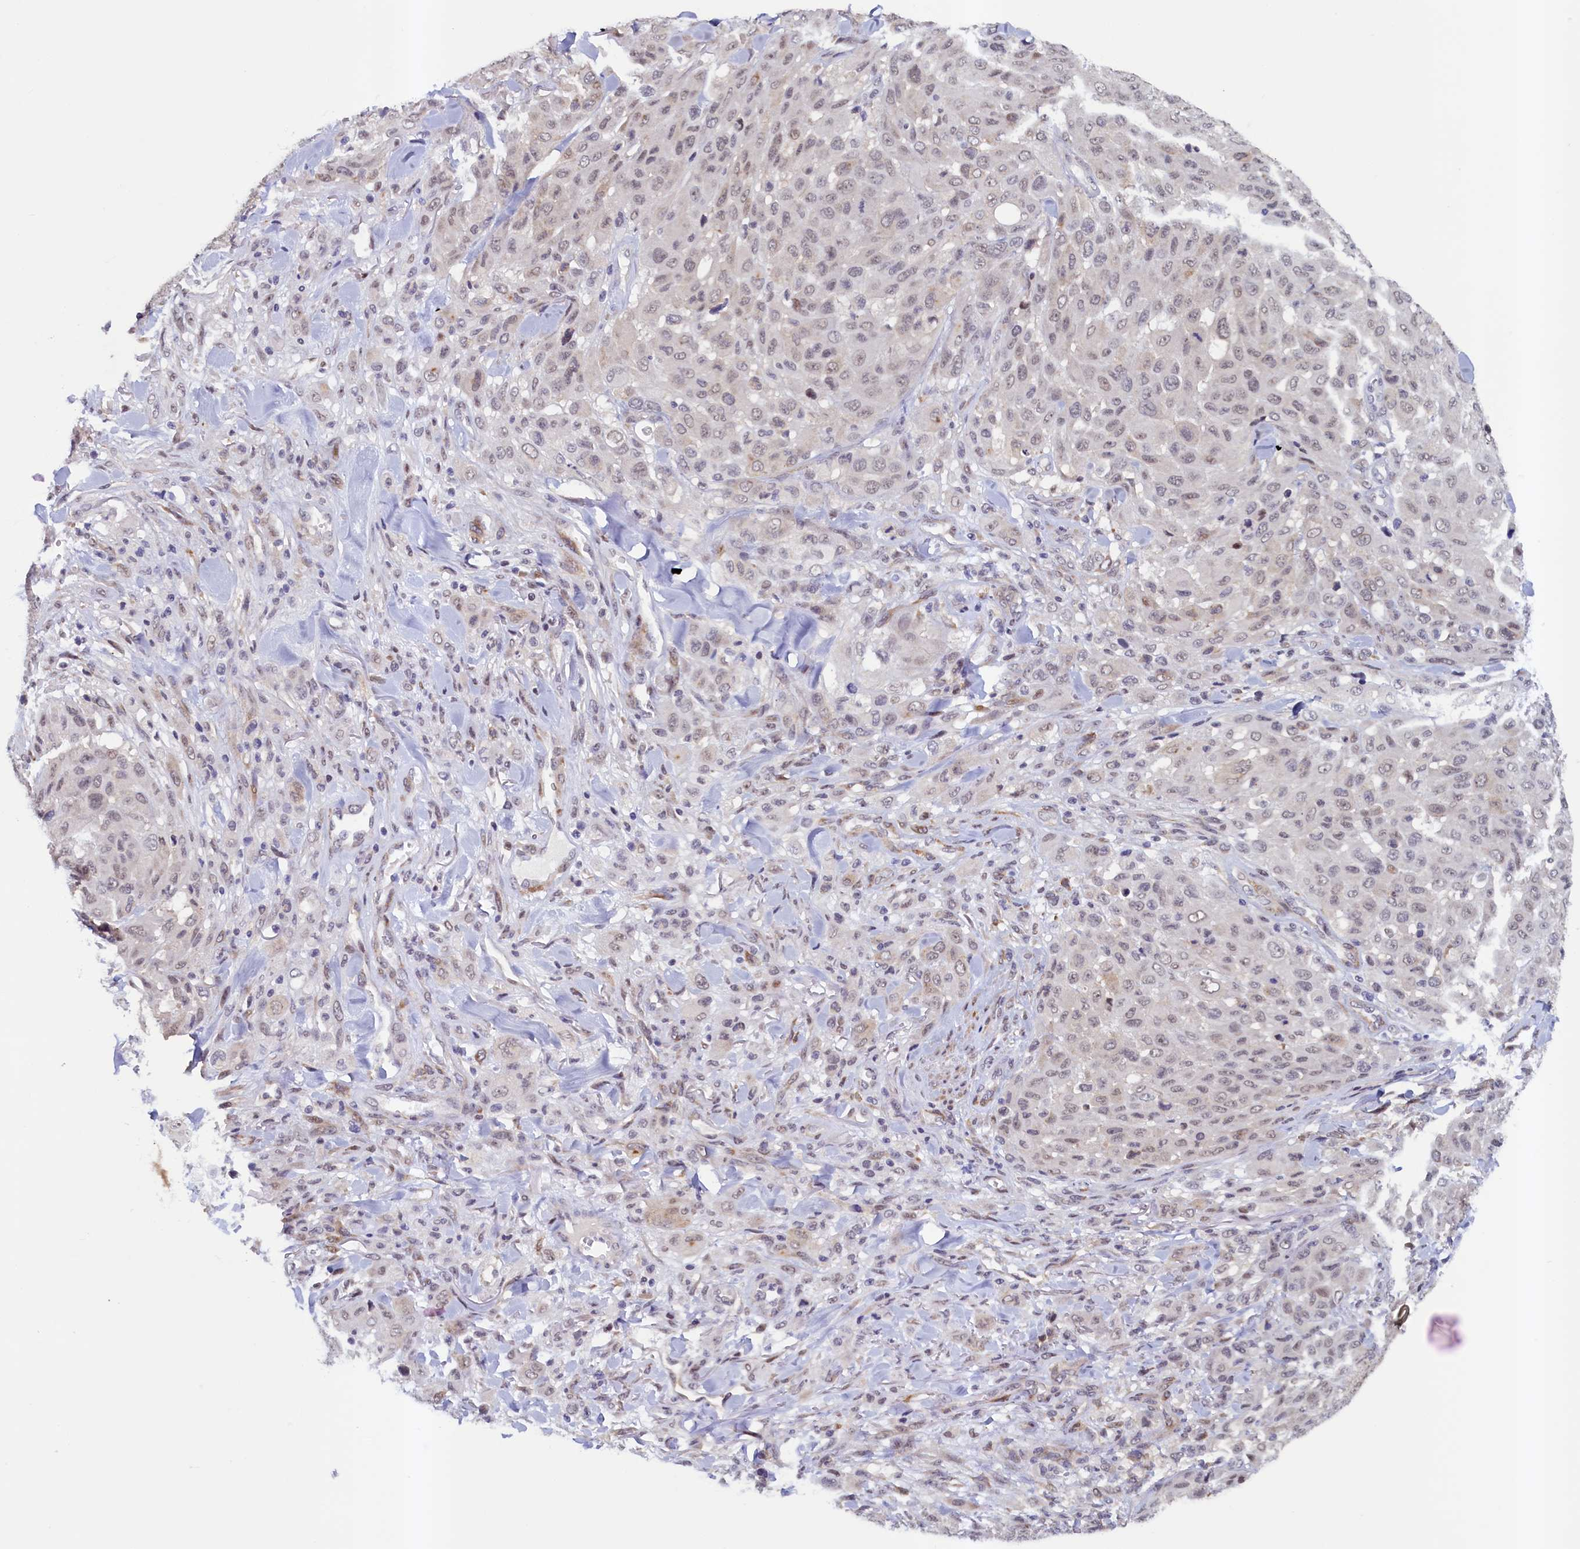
{"staining": {"intensity": "weak", "quantity": "<25%", "location": "nuclear"}, "tissue": "melanoma", "cell_type": "Tumor cells", "image_type": "cancer", "snomed": [{"axis": "morphology", "description": "Malignant melanoma, Metastatic site"}, {"axis": "topography", "description": "Skin"}], "caption": "Tumor cells are negative for brown protein staining in malignant melanoma (metastatic site).", "gene": "PACSIN3", "patient": {"sex": "female", "age": 81}}